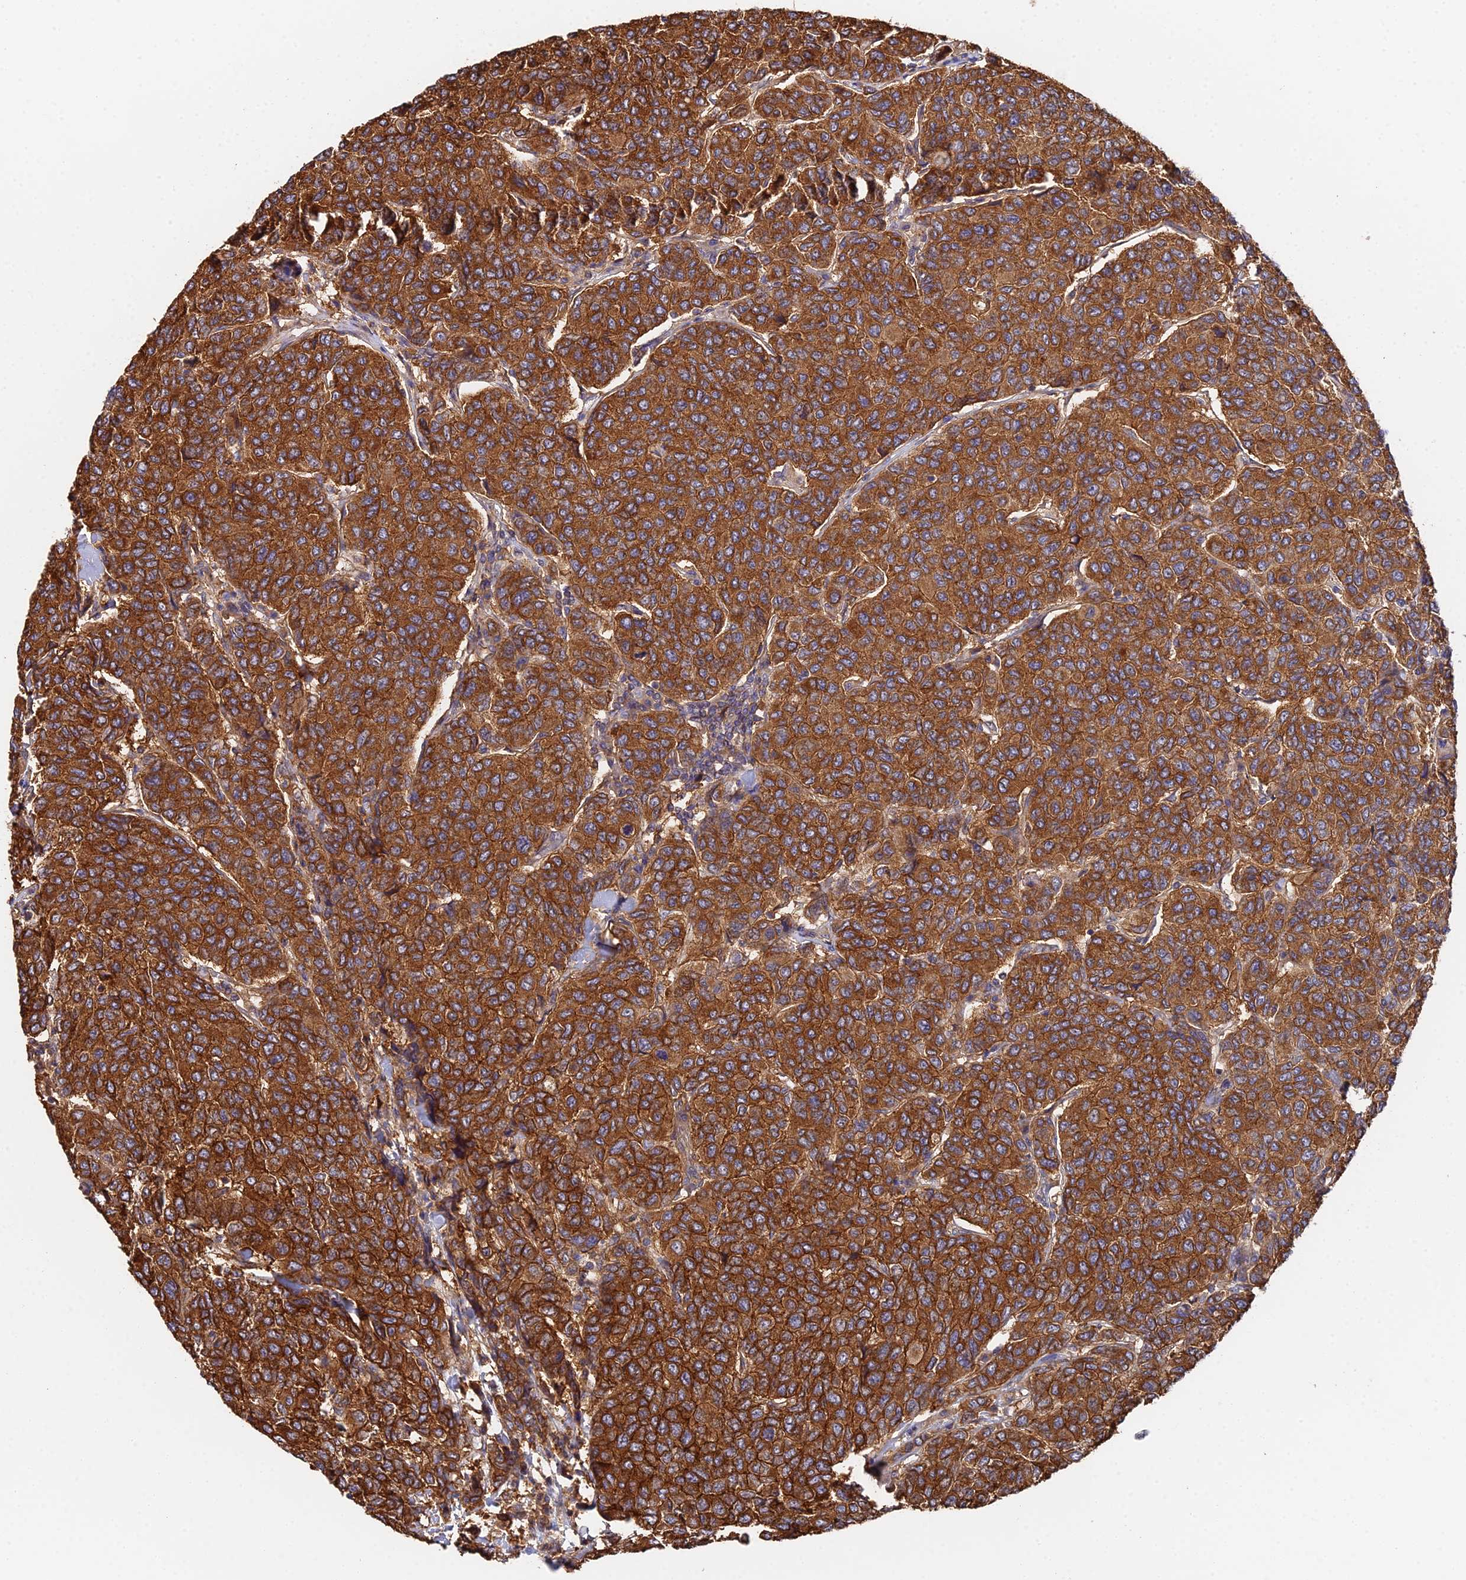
{"staining": {"intensity": "strong", "quantity": ">75%", "location": "cytoplasmic/membranous"}, "tissue": "breast cancer", "cell_type": "Tumor cells", "image_type": "cancer", "snomed": [{"axis": "morphology", "description": "Duct carcinoma"}, {"axis": "topography", "description": "Breast"}], "caption": "Immunohistochemical staining of breast cancer demonstrates high levels of strong cytoplasmic/membranous protein expression in approximately >75% of tumor cells. The staining is performed using DAB (3,3'-diaminobenzidine) brown chromogen to label protein expression. The nuclei are counter-stained blue using hematoxylin.", "gene": "GNG5B", "patient": {"sex": "female", "age": 55}}